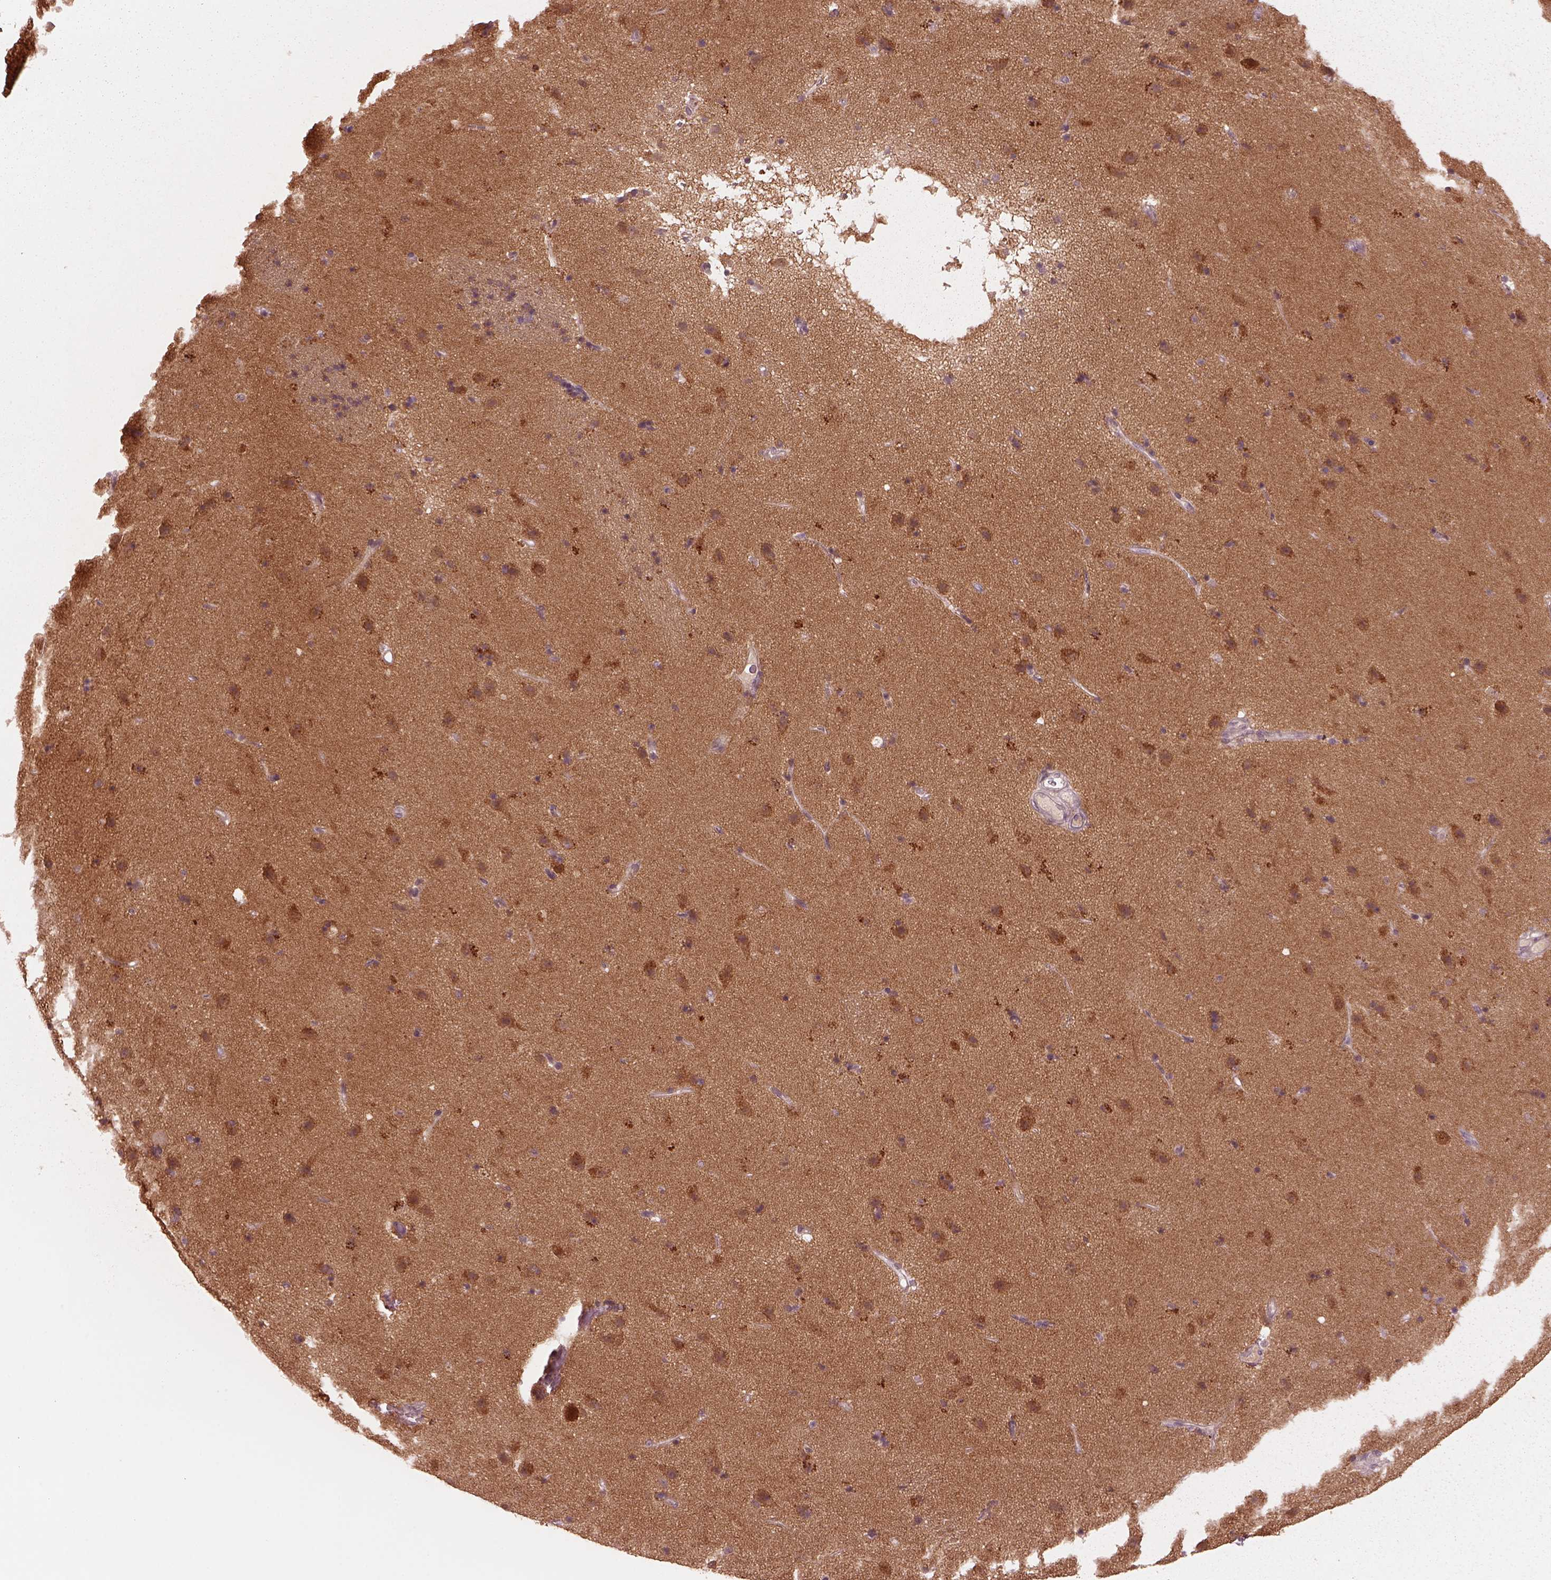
{"staining": {"intensity": "negative", "quantity": "none", "location": "none"}, "tissue": "caudate", "cell_type": "Glial cells", "image_type": "normal", "snomed": [{"axis": "morphology", "description": "Normal tissue, NOS"}, {"axis": "topography", "description": "Lateral ventricle wall"}], "caption": "The histopathology image shows no staining of glial cells in unremarkable caudate.", "gene": "RGS7", "patient": {"sex": "female", "age": 71}}